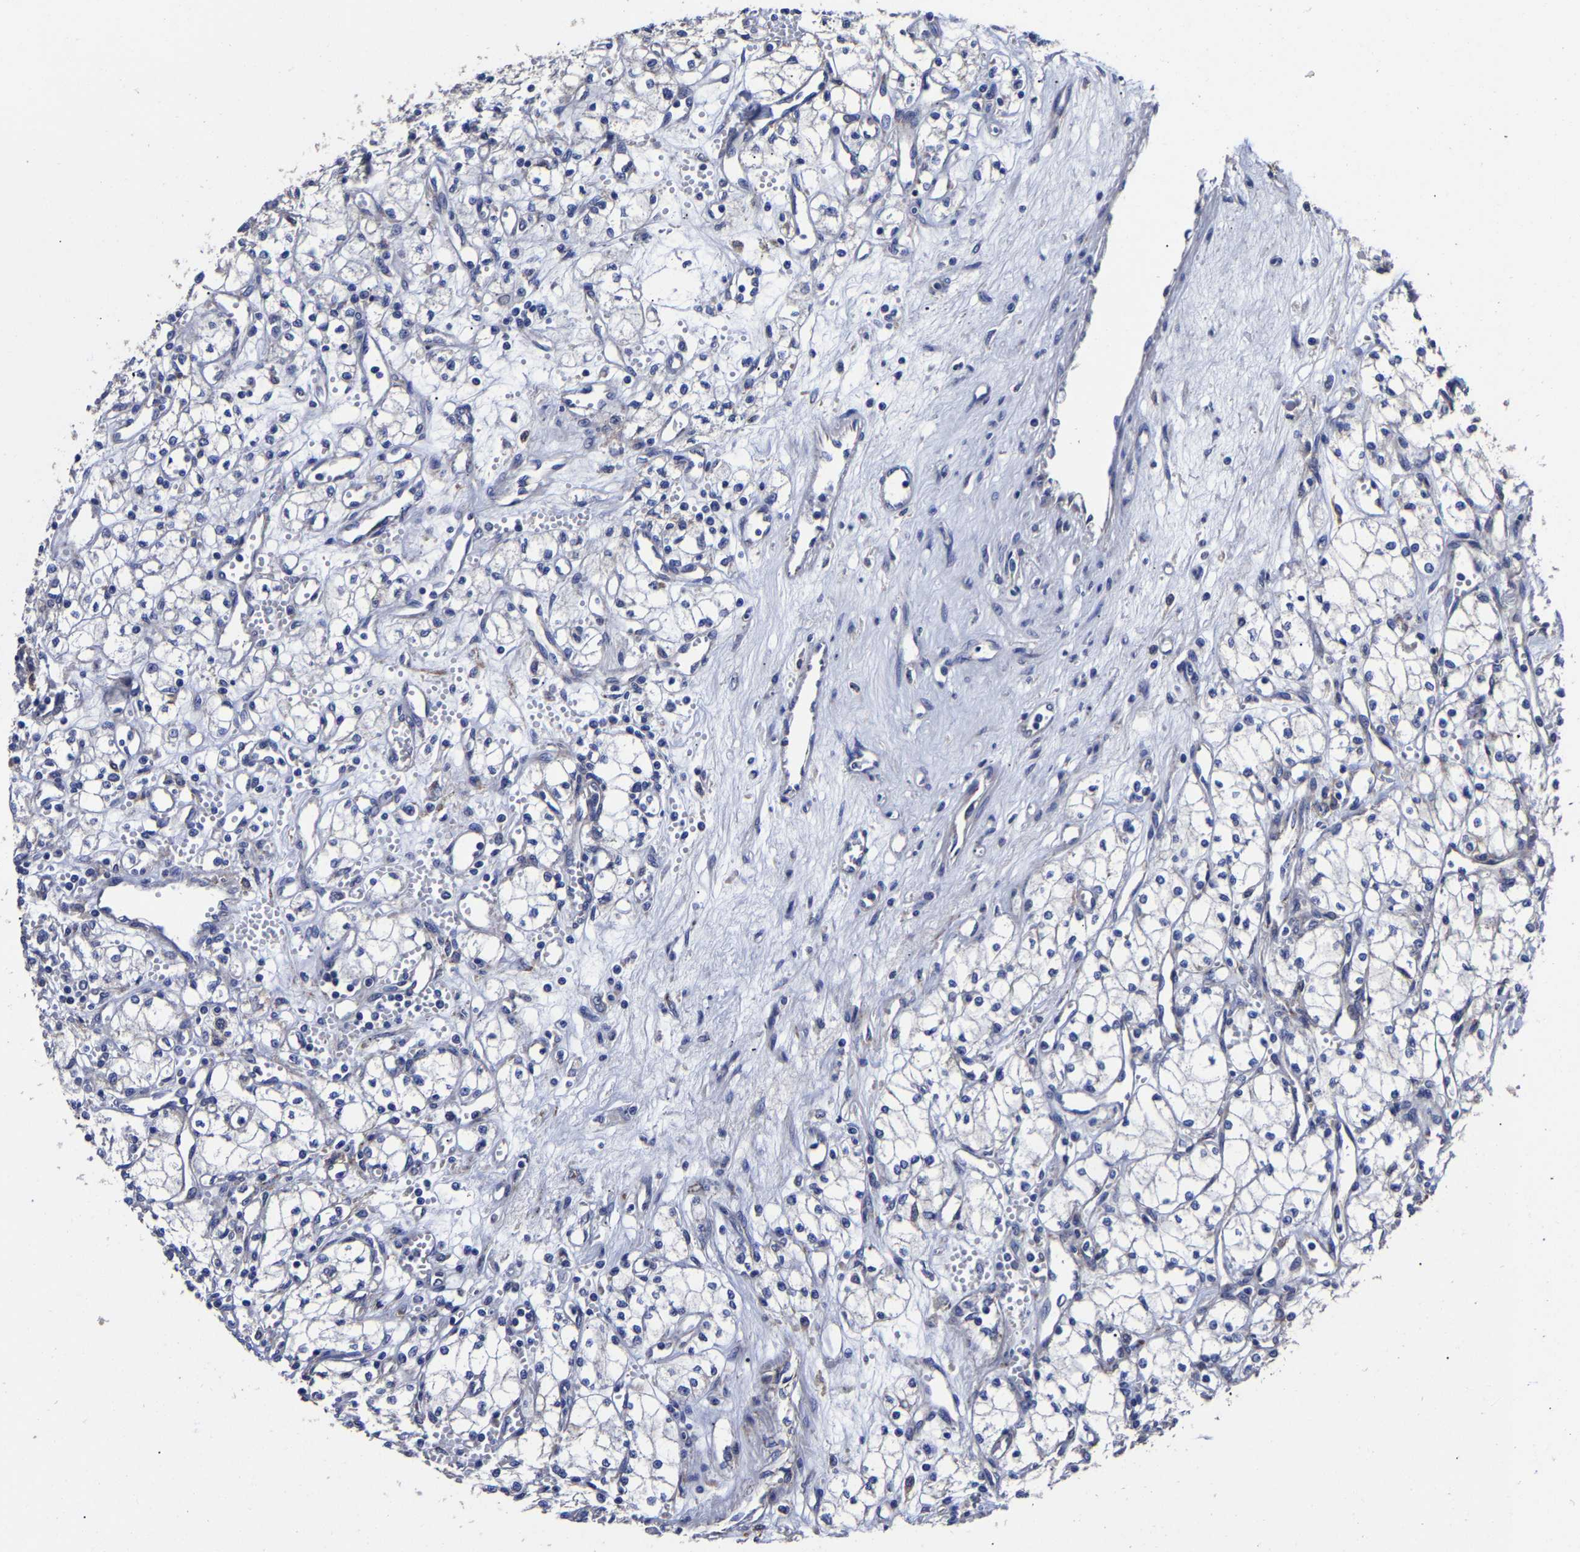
{"staining": {"intensity": "negative", "quantity": "none", "location": "none"}, "tissue": "renal cancer", "cell_type": "Tumor cells", "image_type": "cancer", "snomed": [{"axis": "morphology", "description": "Adenocarcinoma, NOS"}, {"axis": "topography", "description": "Kidney"}], "caption": "Renal adenocarcinoma was stained to show a protein in brown. There is no significant positivity in tumor cells.", "gene": "AASS", "patient": {"sex": "male", "age": 59}}